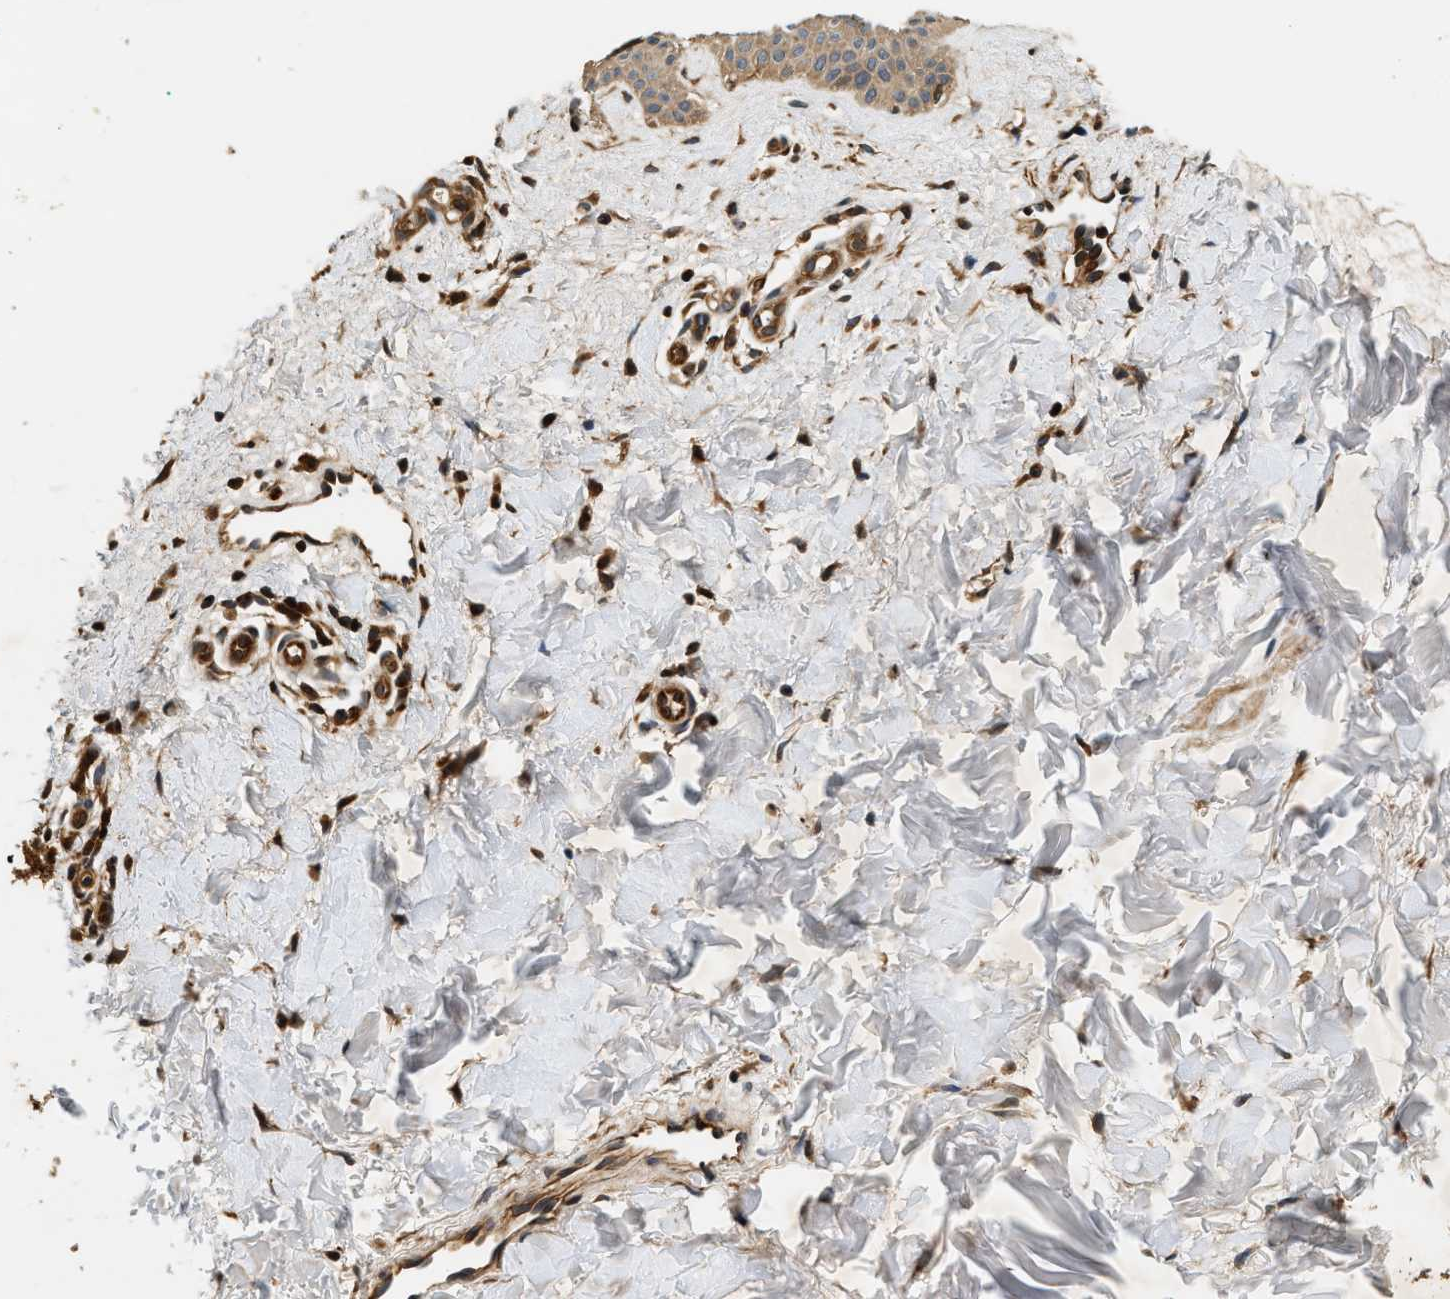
{"staining": {"intensity": "strong", "quantity": ">75%", "location": "cytoplasmic/membranous"}, "tissue": "skin", "cell_type": "Fibroblasts", "image_type": "normal", "snomed": [{"axis": "morphology", "description": "Normal tissue, NOS"}, {"axis": "morphology", "description": "Malignant melanoma, Metastatic site"}, {"axis": "topography", "description": "Skin"}], "caption": "A high amount of strong cytoplasmic/membranous expression is seen in approximately >75% of fibroblasts in benign skin. The staining is performed using DAB (3,3'-diaminobenzidine) brown chromogen to label protein expression. The nuclei are counter-stained blue using hematoxylin.", "gene": "SAMD9", "patient": {"sex": "male", "age": 41}}